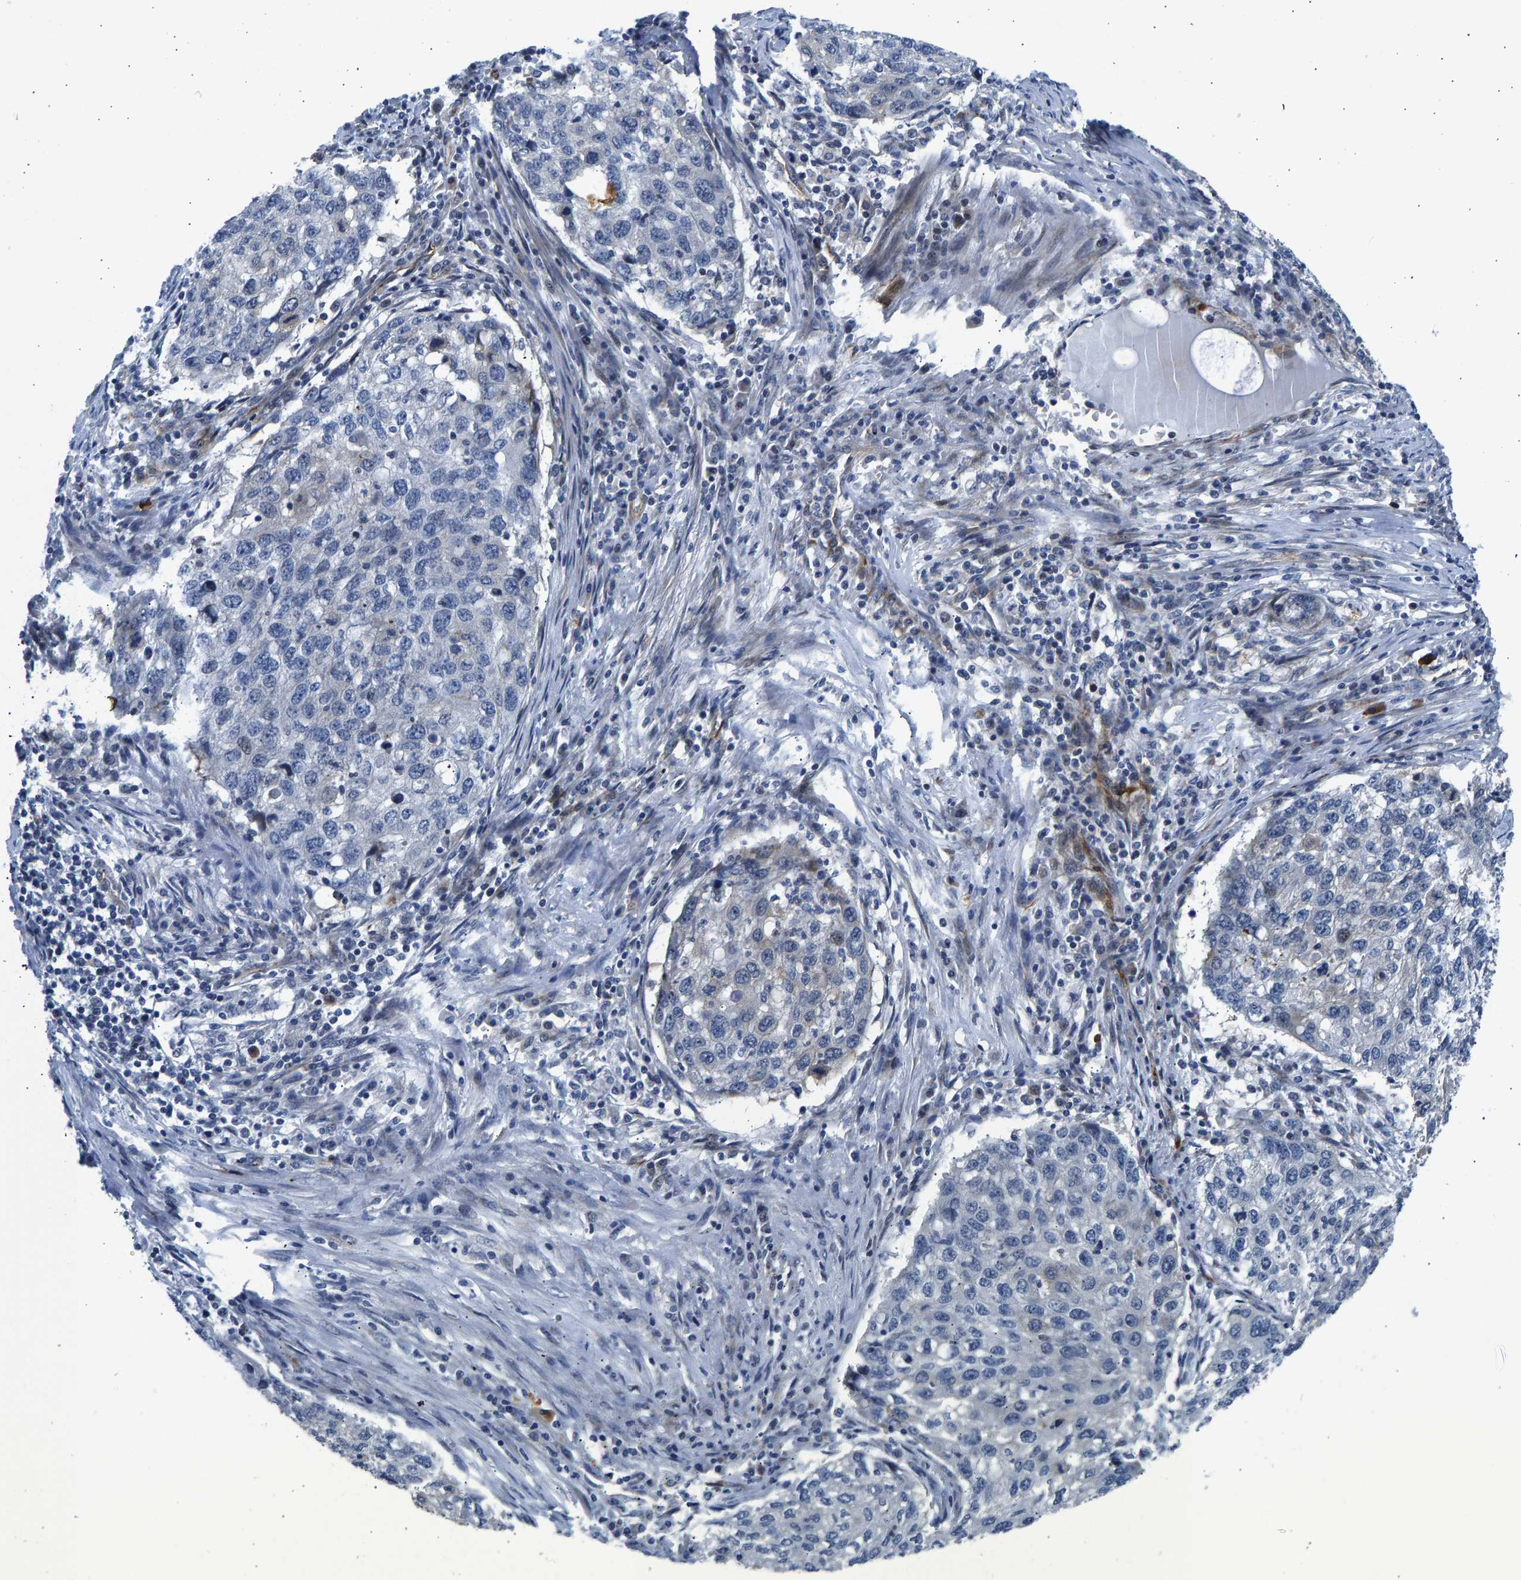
{"staining": {"intensity": "negative", "quantity": "none", "location": "none"}, "tissue": "lung cancer", "cell_type": "Tumor cells", "image_type": "cancer", "snomed": [{"axis": "morphology", "description": "Squamous cell carcinoma, NOS"}, {"axis": "topography", "description": "Lung"}], "caption": "Immunohistochemistry of human lung squamous cell carcinoma reveals no positivity in tumor cells. (Immunohistochemistry, brightfield microscopy, high magnification).", "gene": "RESF1", "patient": {"sex": "female", "age": 63}}